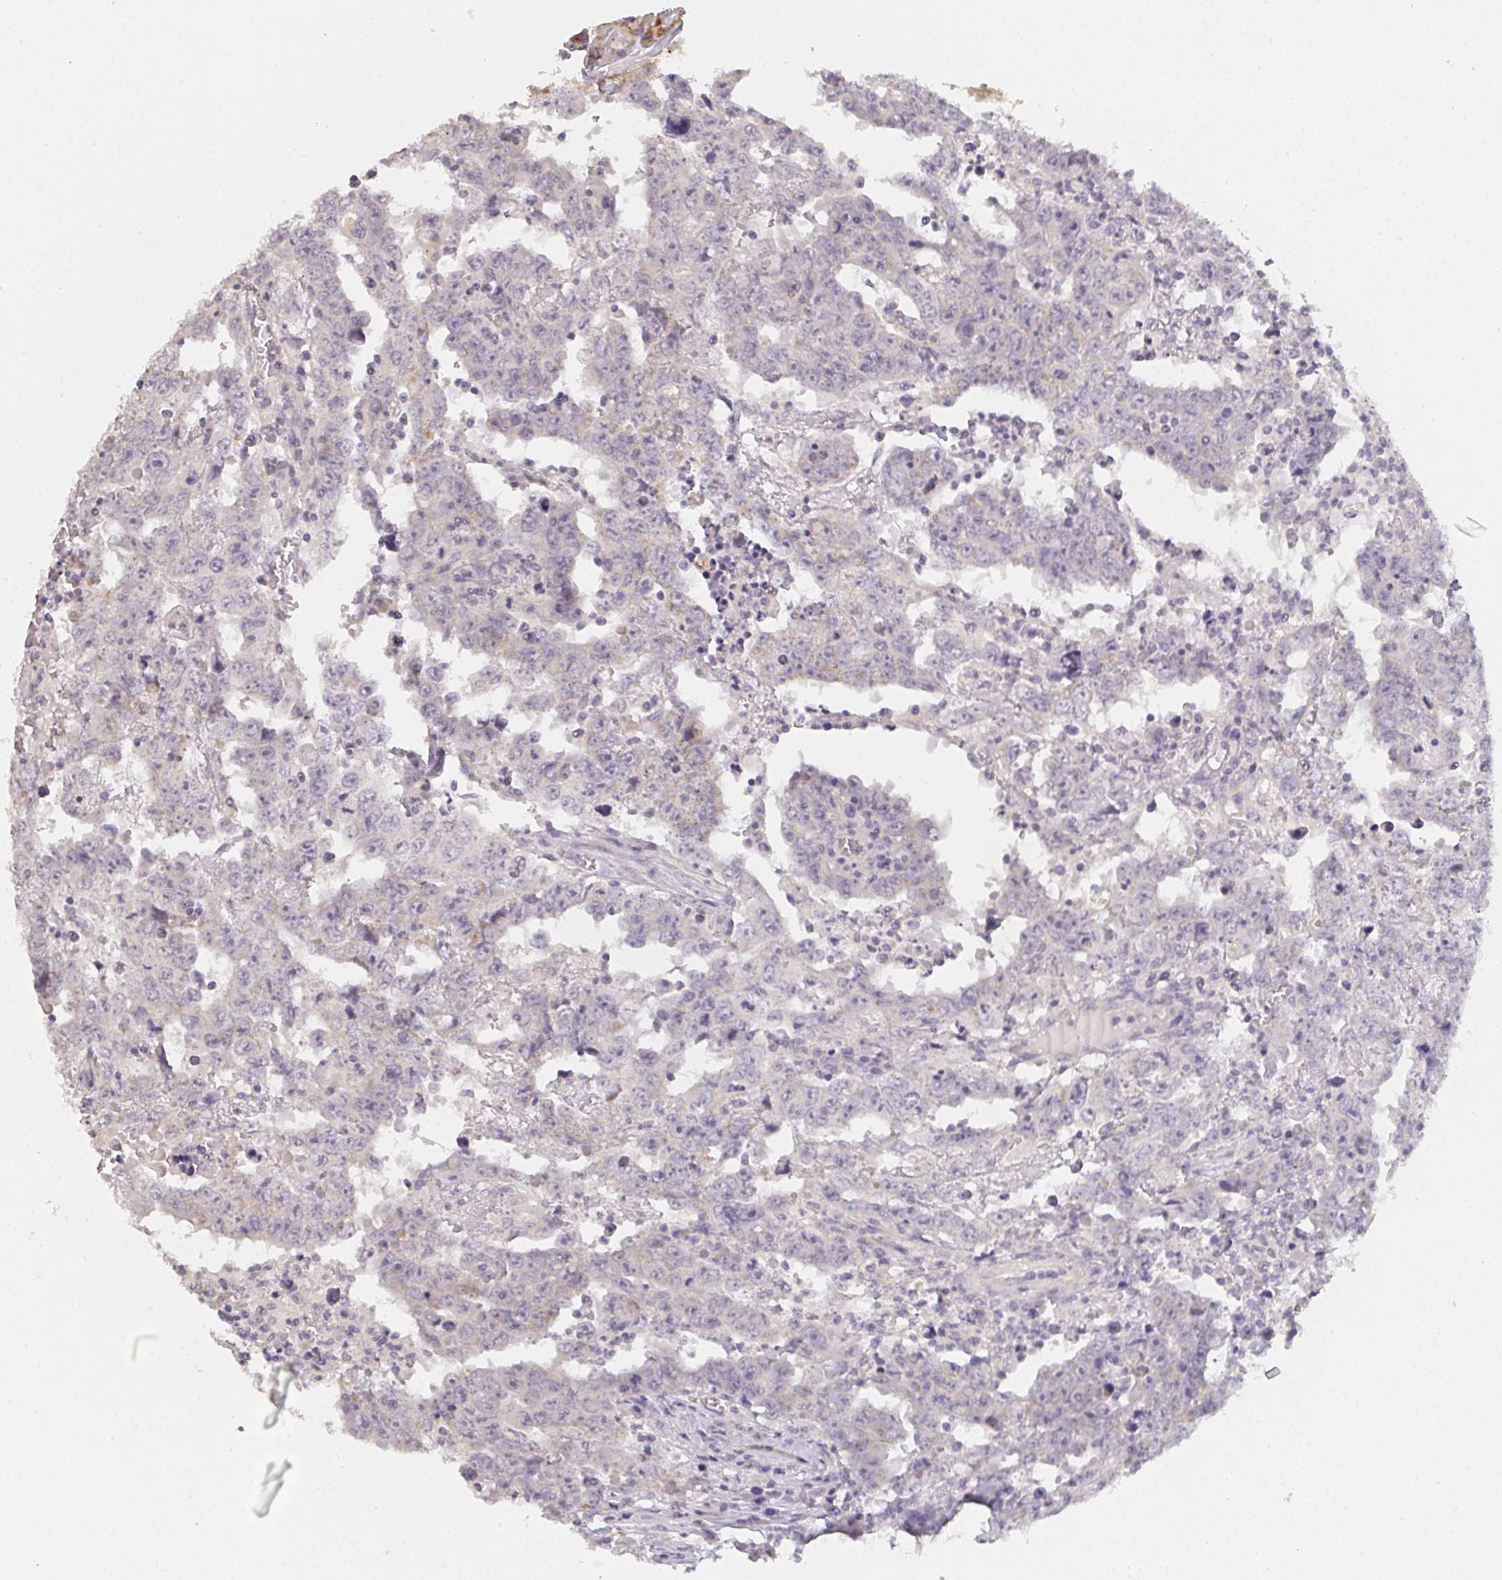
{"staining": {"intensity": "negative", "quantity": "none", "location": "none"}, "tissue": "testis cancer", "cell_type": "Tumor cells", "image_type": "cancer", "snomed": [{"axis": "morphology", "description": "Carcinoma, Embryonal, NOS"}, {"axis": "topography", "description": "Testis"}], "caption": "Human testis embryonal carcinoma stained for a protein using IHC demonstrates no expression in tumor cells.", "gene": "TMEM219", "patient": {"sex": "male", "age": 22}}